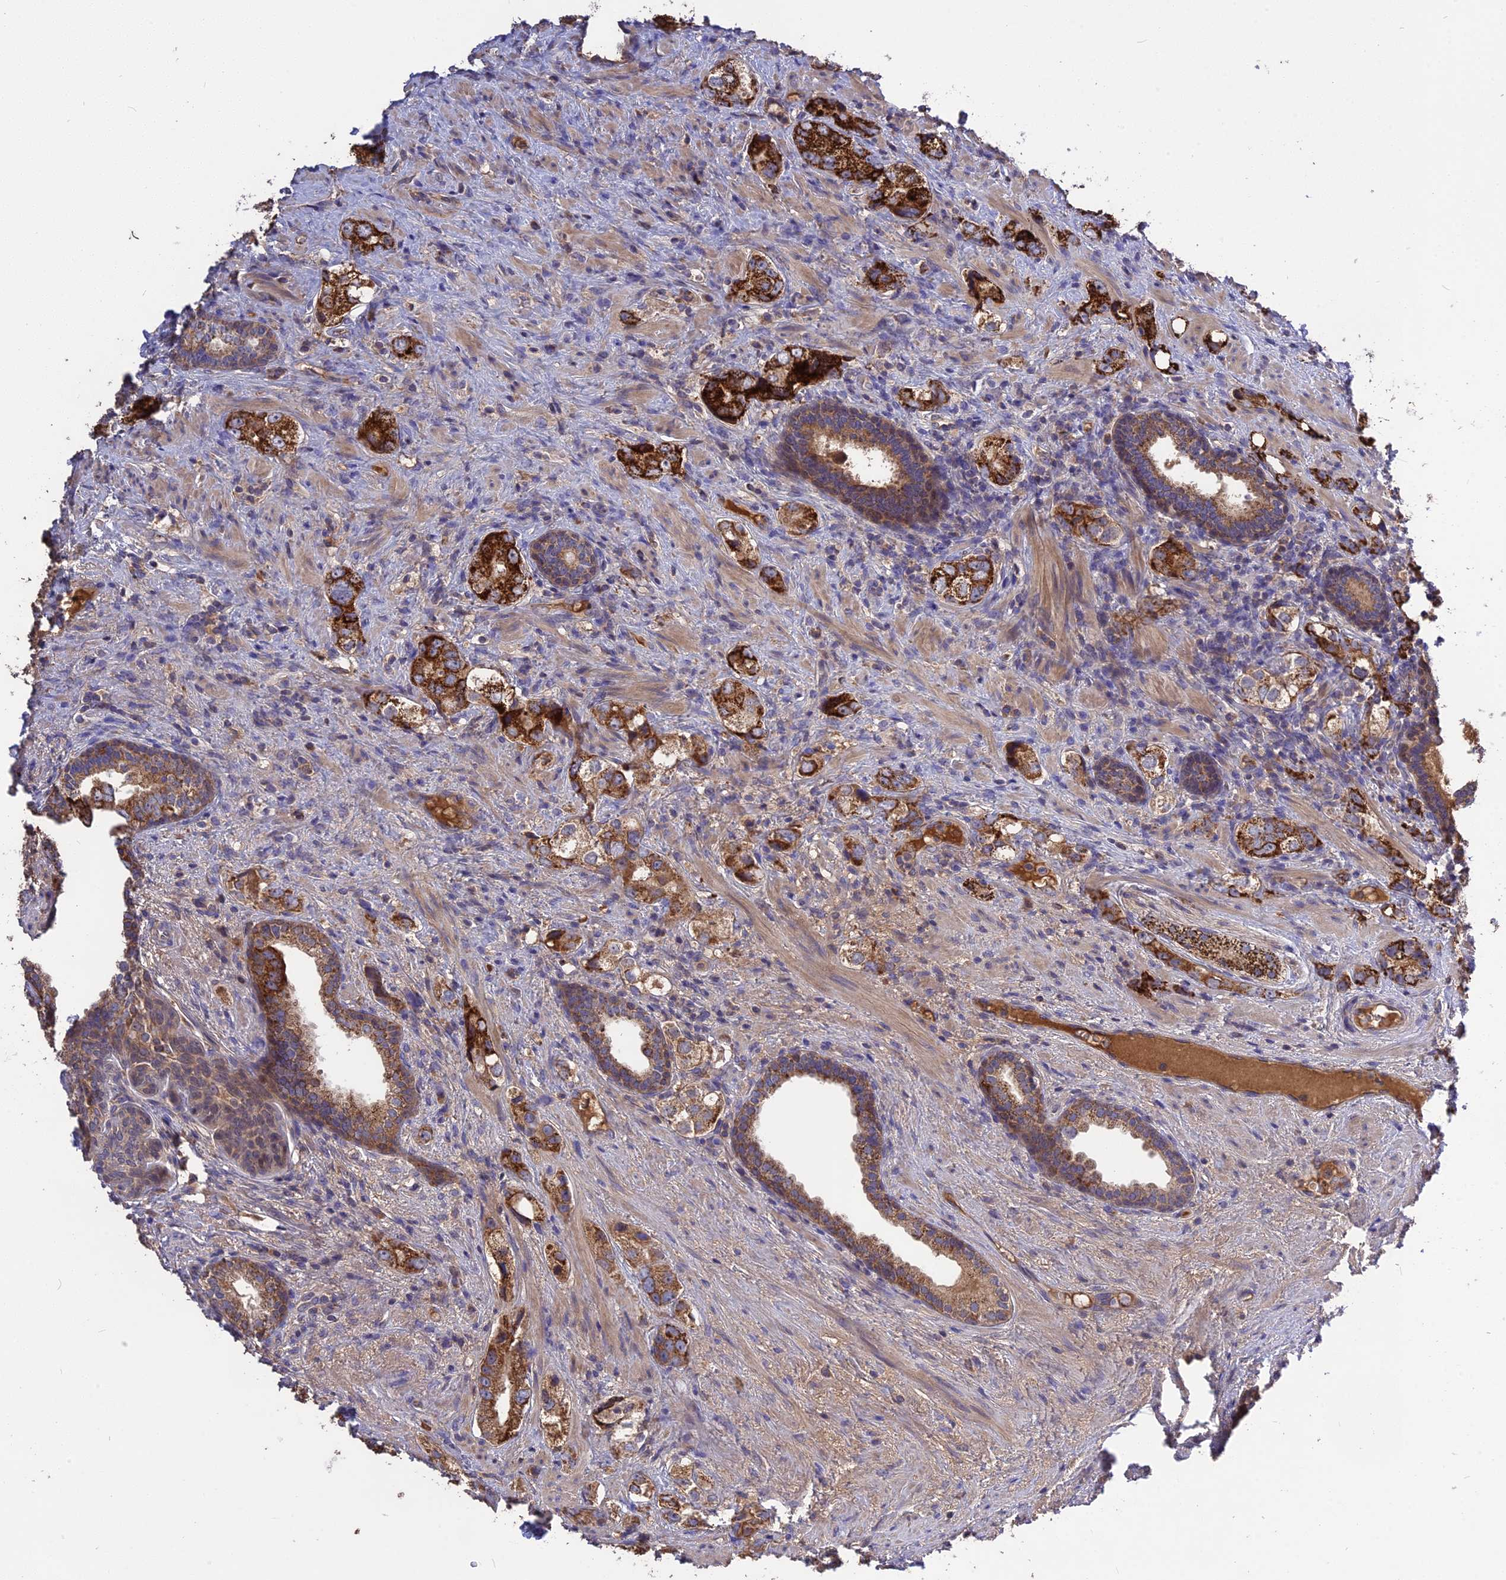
{"staining": {"intensity": "strong", "quantity": ">75%", "location": "cytoplasmic/membranous"}, "tissue": "prostate cancer", "cell_type": "Tumor cells", "image_type": "cancer", "snomed": [{"axis": "morphology", "description": "Adenocarcinoma, High grade"}, {"axis": "topography", "description": "Prostate"}], "caption": "An IHC image of tumor tissue is shown. Protein staining in brown shows strong cytoplasmic/membranous positivity in prostate cancer within tumor cells.", "gene": "NUDT8", "patient": {"sex": "male", "age": 63}}